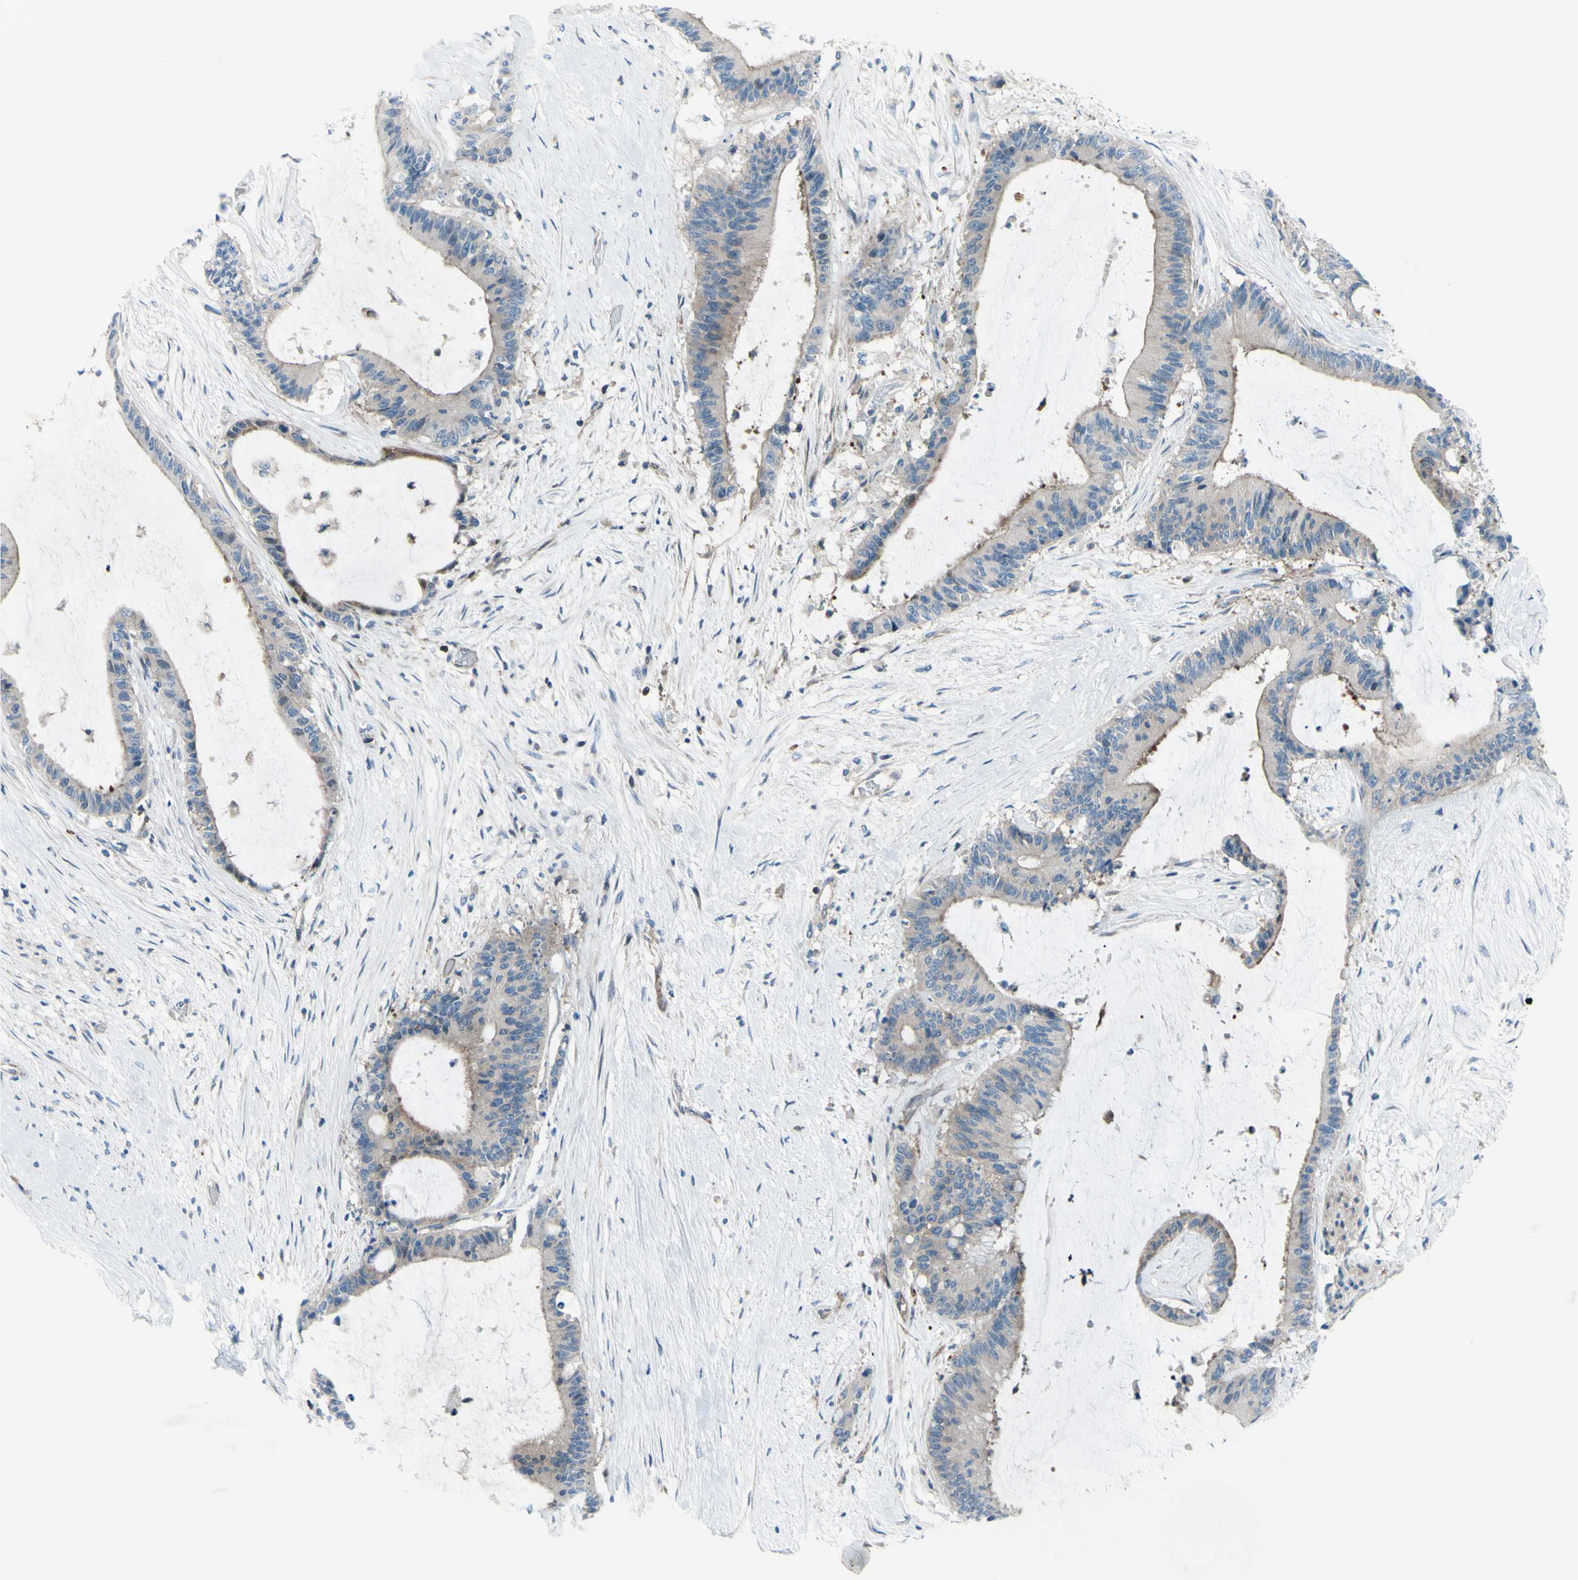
{"staining": {"intensity": "moderate", "quantity": "25%-75%", "location": "cytoplasmic/membranous"}, "tissue": "liver cancer", "cell_type": "Tumor cells", "image_type": "cancer", "snomed": [{"axis": "morphology", "description": "Cholangiocarcinoma"}, {"axis": "topography", "description": "Liver"}], "caption": "Immunohistochemistry (IHC) micrograph of neoplastic tissue: human liver cancer (cholangiocarcinoma) stained using immunohistochemistry (IHC) reveals medium levels of moderate protein expression localized specifically in the cytoplasmic/membranous of tumor cells, appearing as a cytoplasmic/membranous brown color.", "gene": "PAK2", "patient": {"sex": "female", "age": 73}}